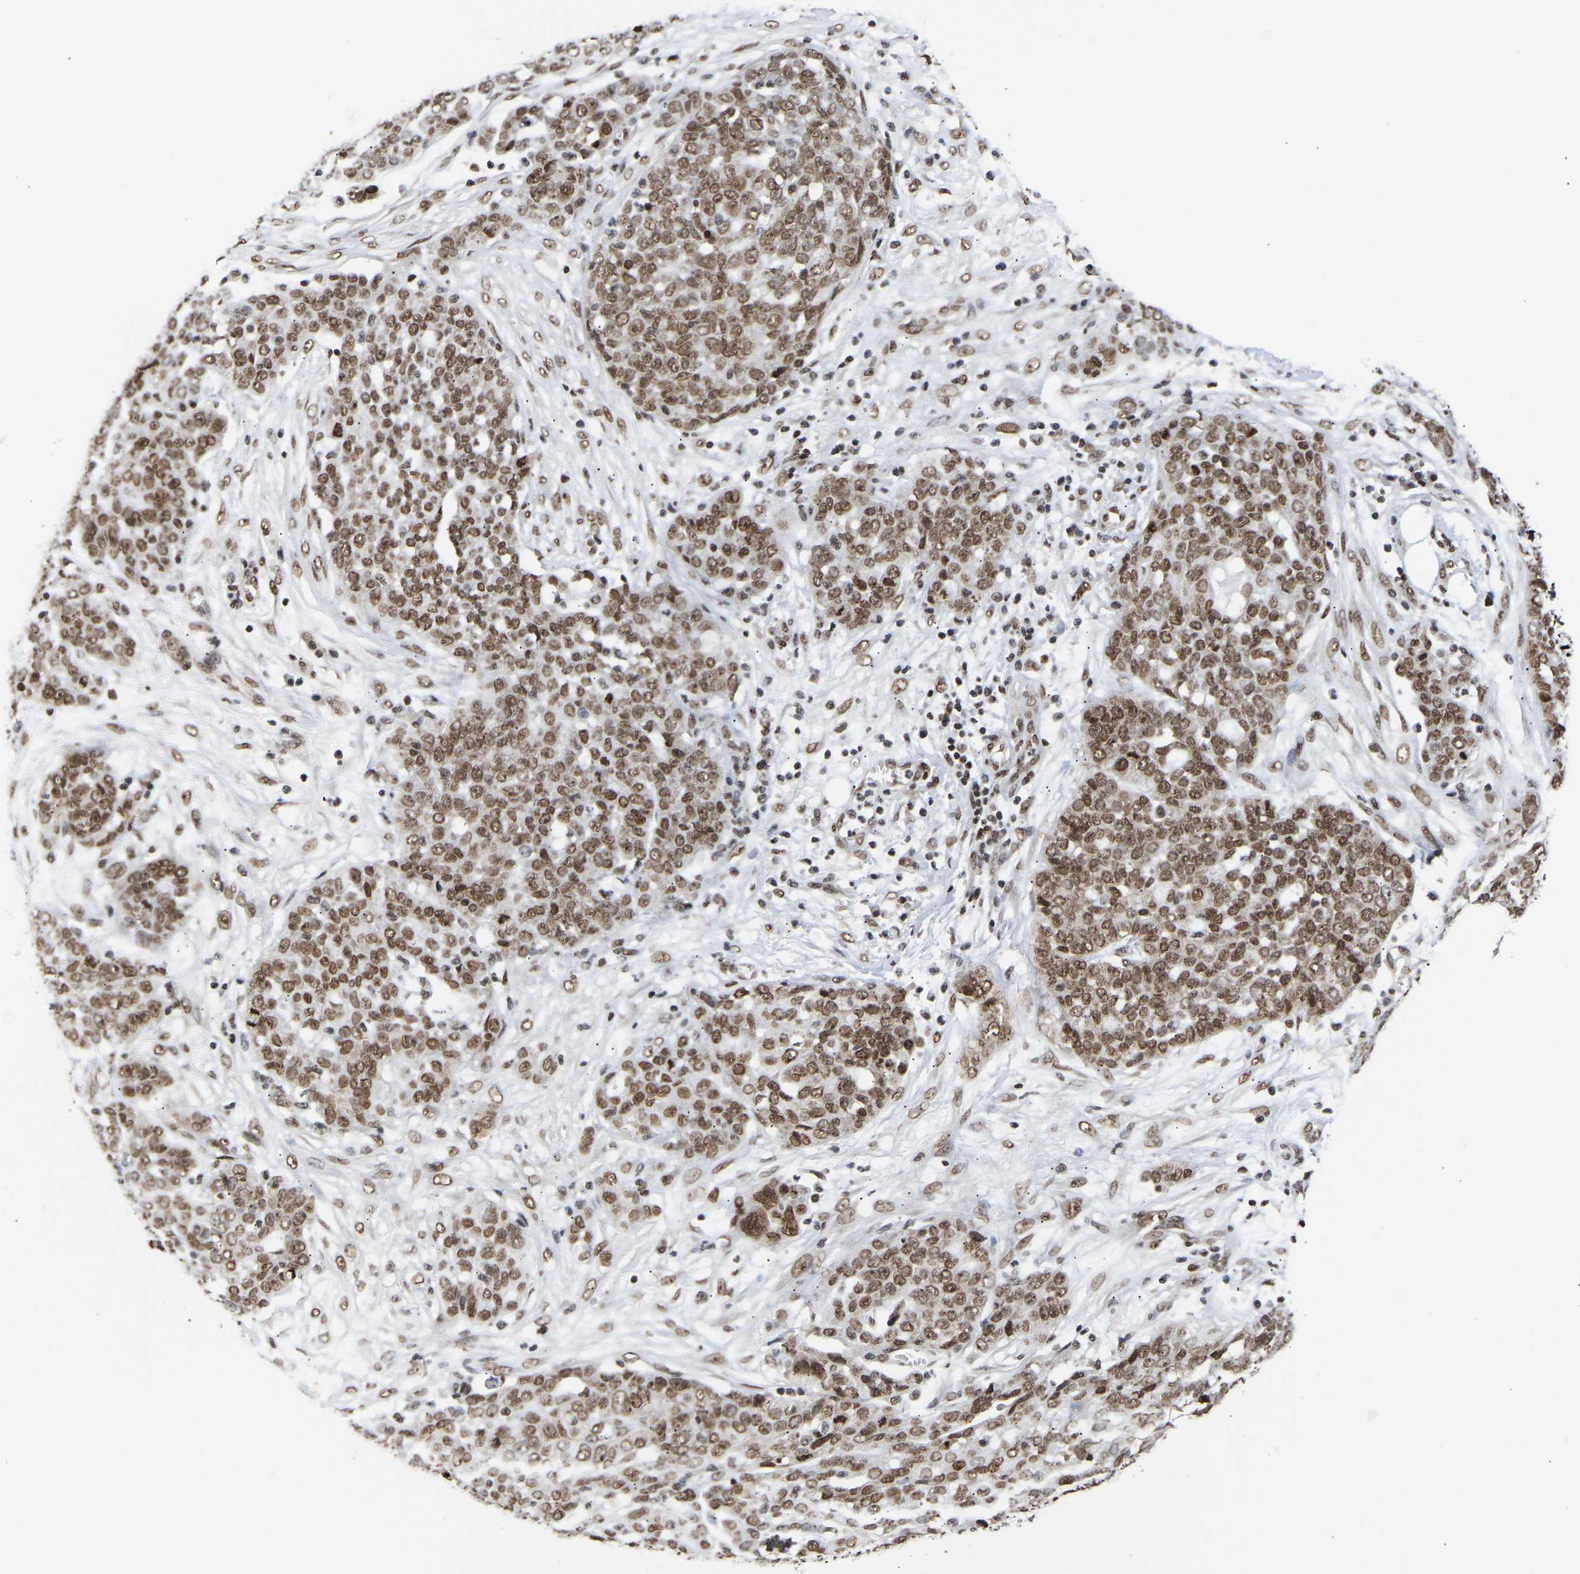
{"staining": {"intensity": "strong", "quantity": ">75%", "location": "nuclear"}, "tissue": "ovarian cancer", "cell_type": "Tumor cells", "image_type": "cancer", "snomed": [{"axis": "morphology", "description": "Cystadenocarcinoma, serous, NOS"}, {"axis": "topography", "description": "Soft tissue"}, {"axis": "topography", "description": "Ovary"}], "caption": "Ovarian serous cystadenocarcinoma was stained to show a protein in brown. There is high levels of strong nuclear positivity in approximately >75% of tumor cells. (DAB (3,3'-diaminobenzidine) IHC with brightfield microscopy, high magnification).", "gene": "PSIP1", "patient": {"sex": "female", "age": 57}}